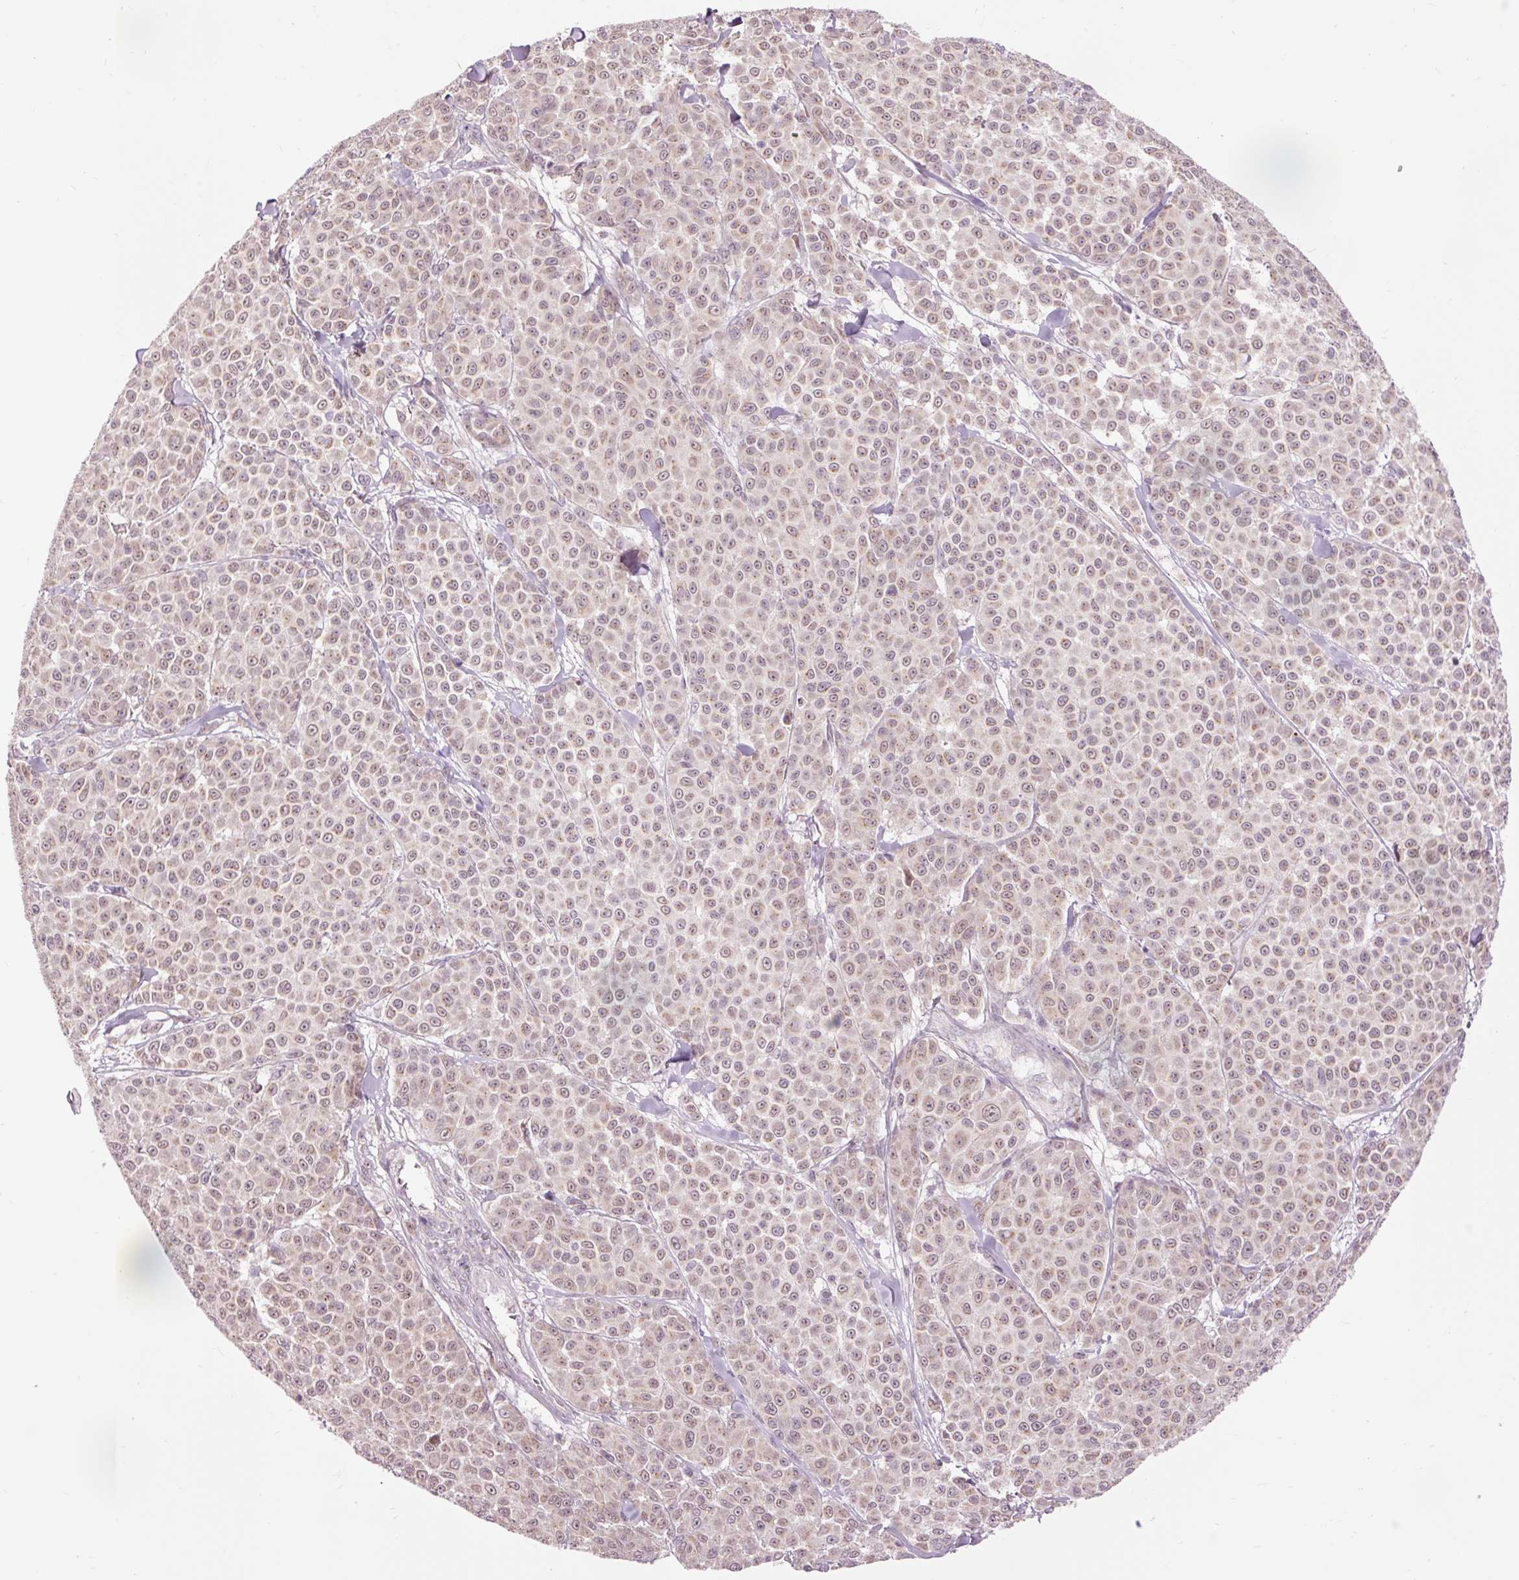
{"staining": {"intensity": "weak", "quantity": ">75%", "location": "nuclear"}, "tissue": "melanoma", "cell_type": "Tumor cells", "image_type": "cancer", "snomed": [{"axis": "morphology", "description": "Malignant melanoma, NOS"}, {"axis": "topography", "description": "Skin"}], "caption": "A photomicrograph of malignant melanoma stained for a protein reveals weak nuclear brown staining in tumor cells. (DAB = brown stain, brightfield microscopy at high magnification).", "gene": "PRDX5", "patient": {"sex": "male", "age": 46}}